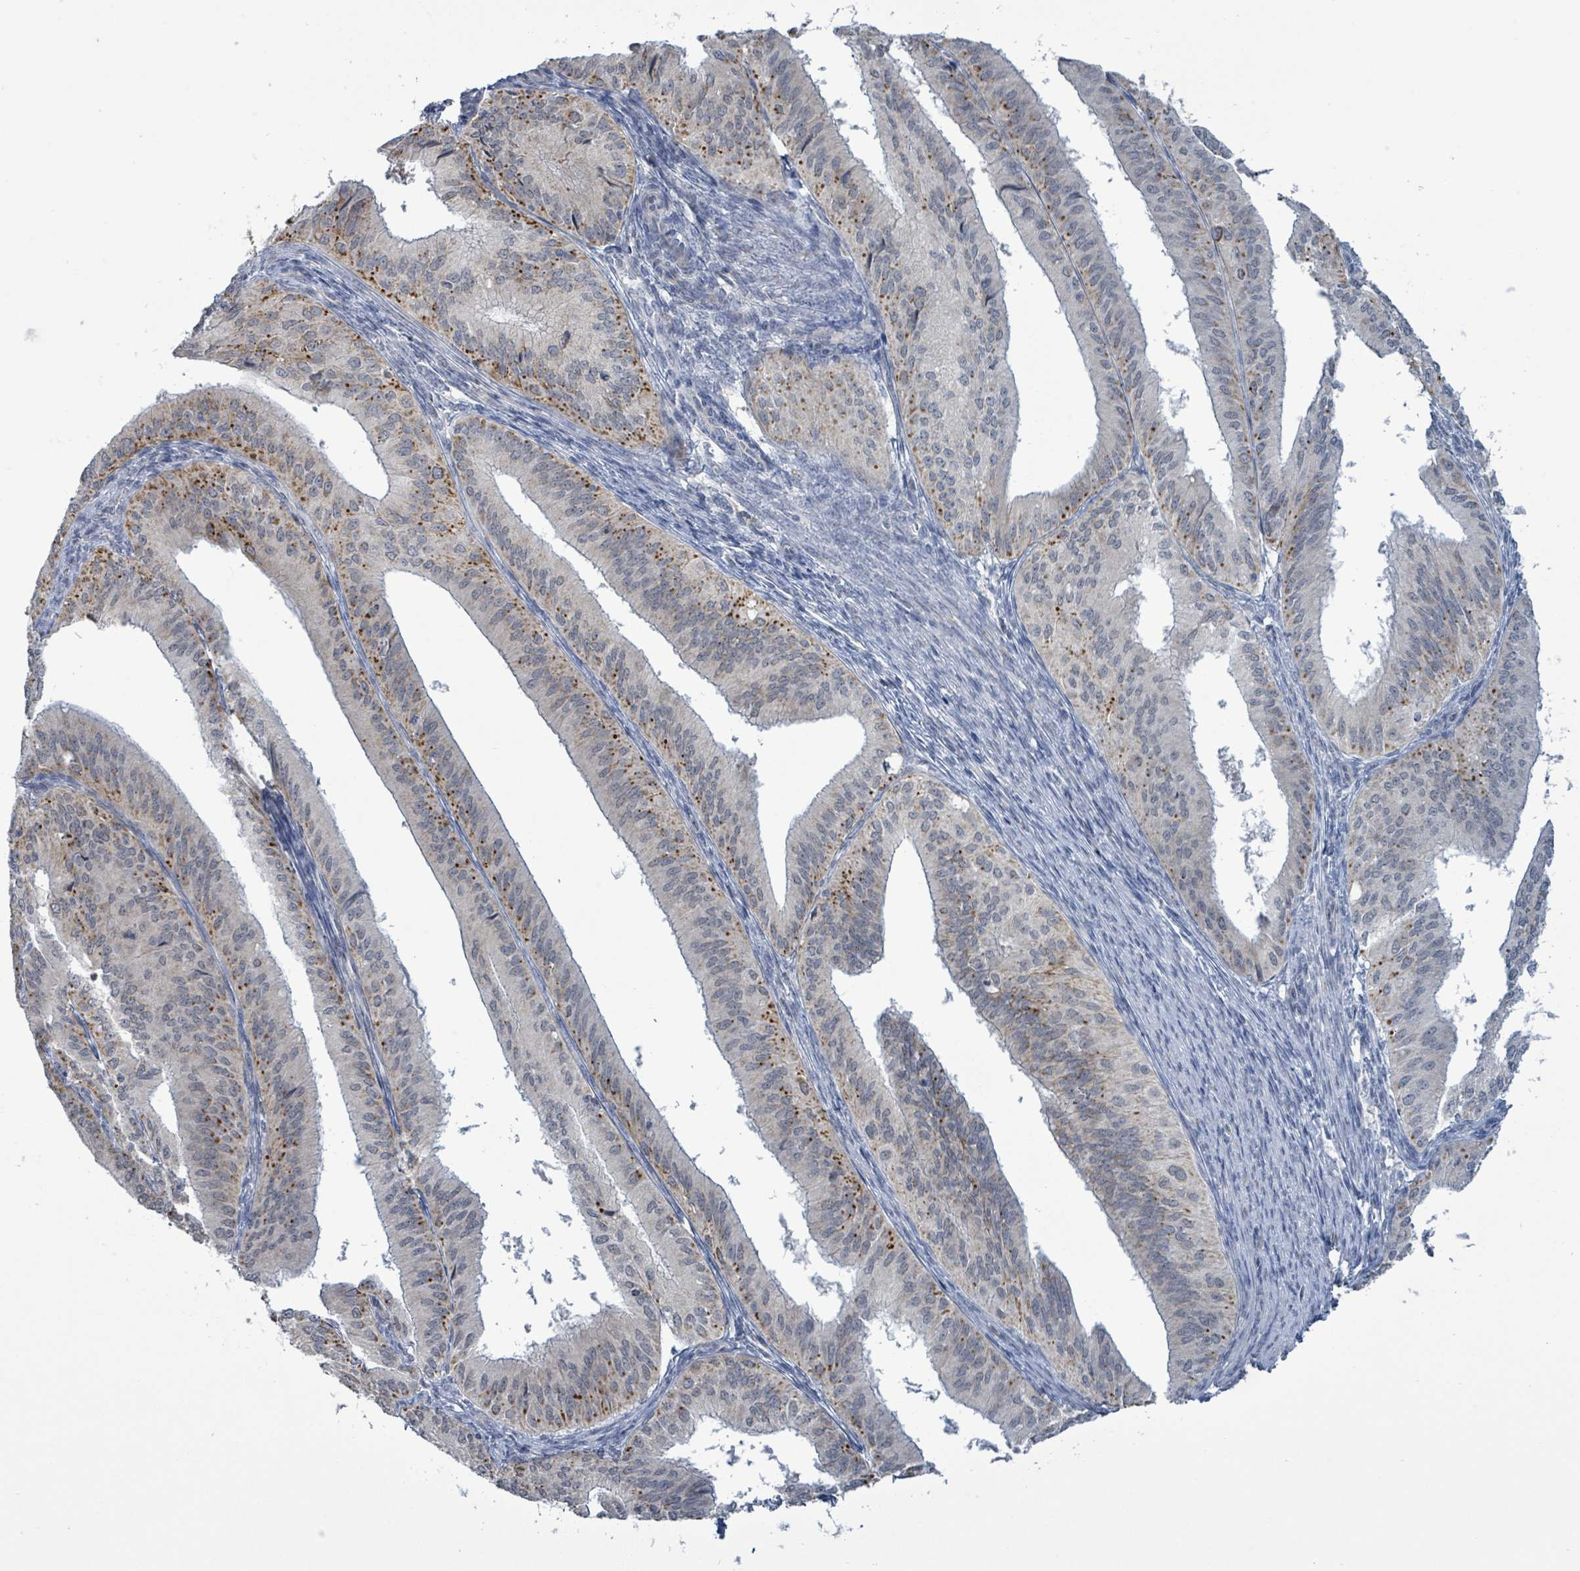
{"staining": {"intensity": "moderate", "quantity": ">75%", "location": "cytoplasmic/membranous"}, "tissue": "endometrial cancer", "cell_type": "Tumor cells", "image_type": "cancer", "snomed": [{"axis": "morphology", "description": "Adenocarcinoma, NOS"}, {"axis": "topography", "description": "Endometrium"}], "caption": "Immunohistochemical staining of endometrial adenocarcinoma shows moderate cytoplasmic/membranous protein staining in approximately >75% of tumor cells. The staining was performed using DAB to visualize the protein expression in brown, while the nuclei were stained in blue with hematoxylin (Magnification: 20x).", "gene": "COQ10B", "patient": {"sex": "female", "age": 50}}